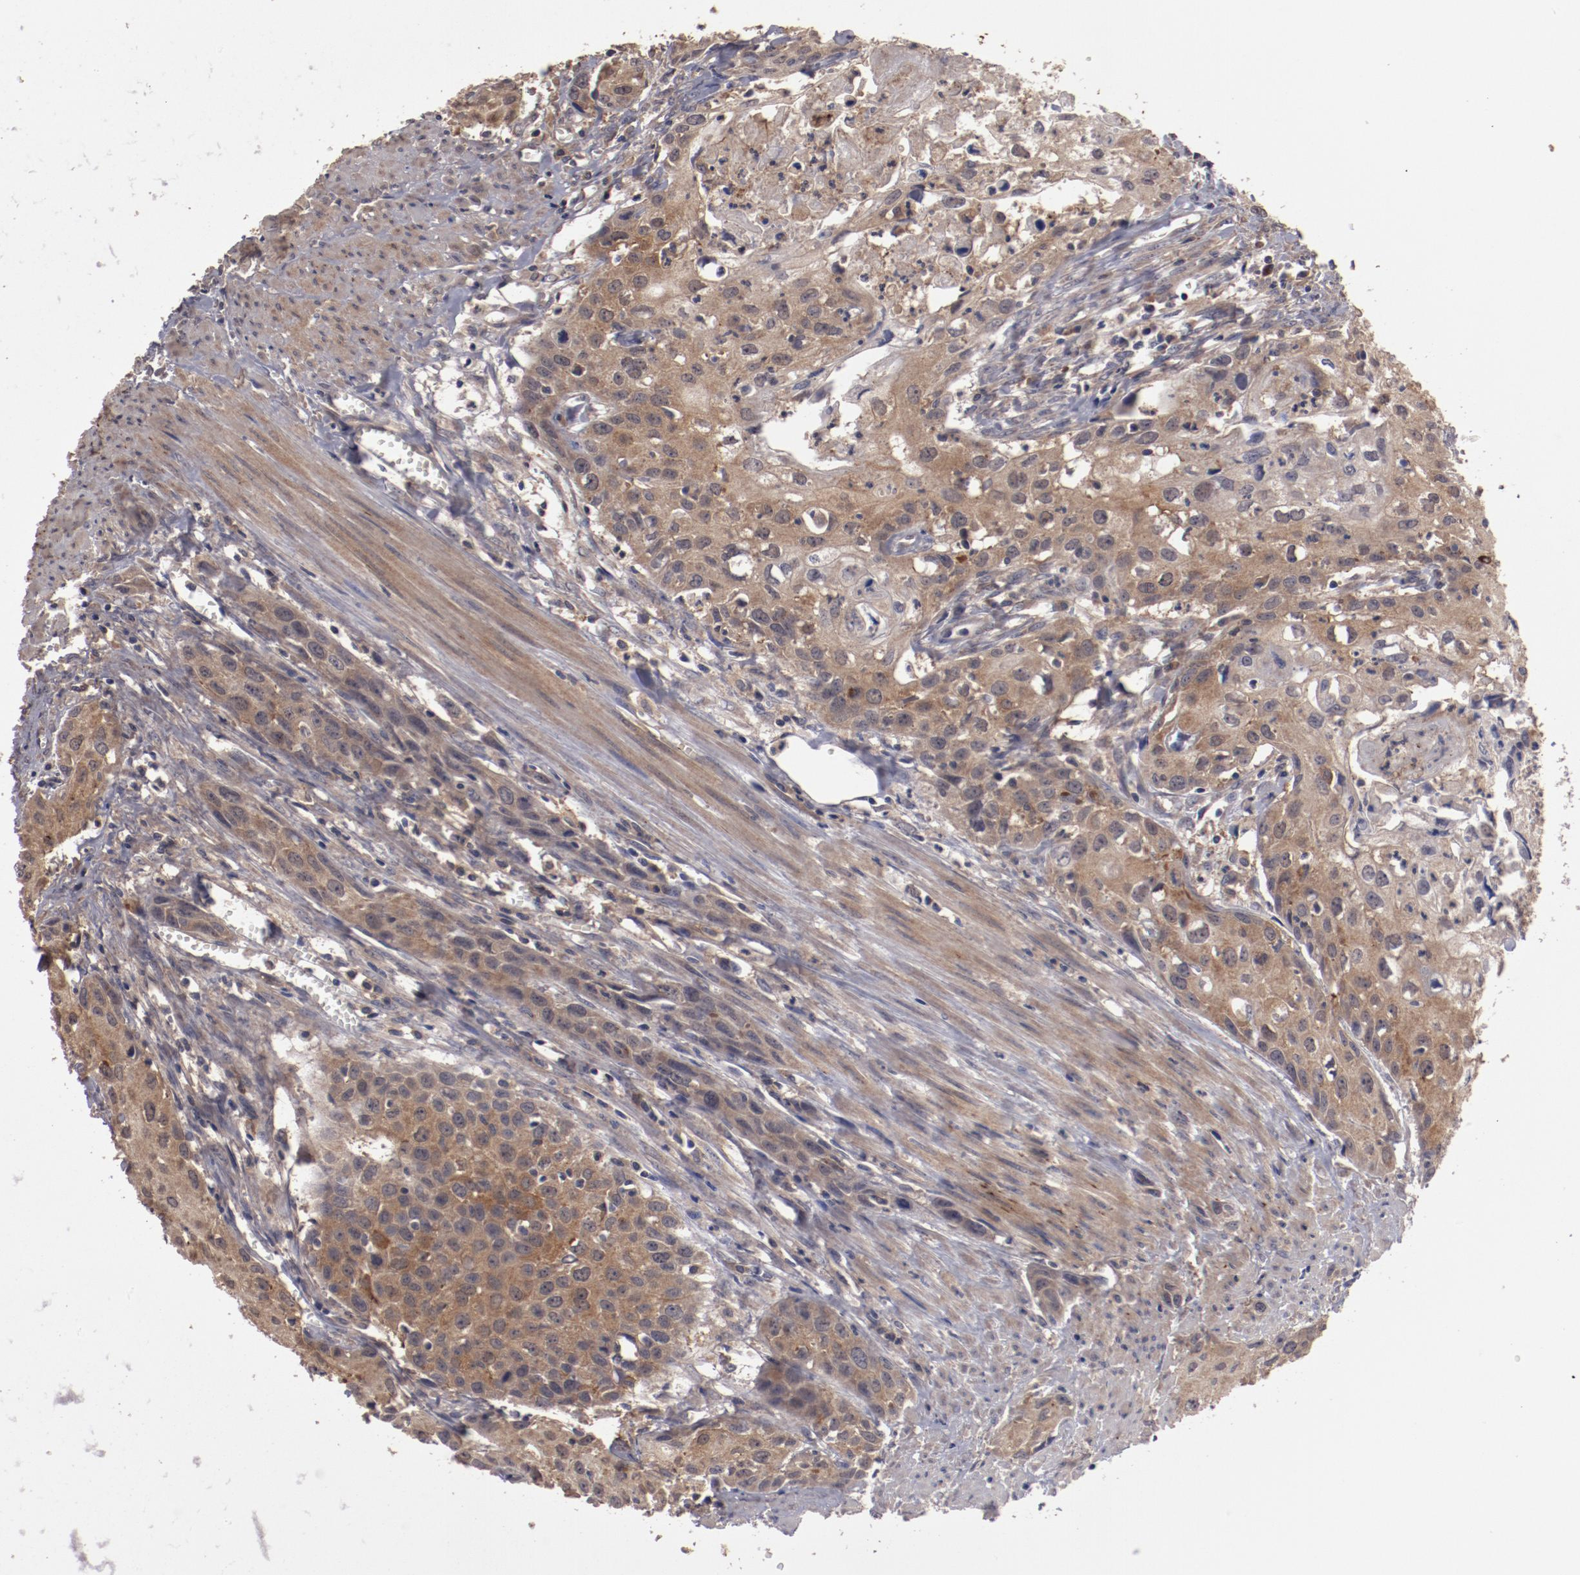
{"staining": {"intensity": "moderate", "quantity": ">75%", "location": "cytoplasmic/membranous"}, "tissue": "urothelial cancer", "cell_type": "Tumor cells", "image_type": "cancer", "snomed": [{"axis": "morphology", "description": "Urothelial carcinoma, High grade"}, {"axis": "topography", "description": "Urinary bladder"}], "caption": "High-grade urothelial carcinoma stained with a protein marker reveals moderate staining in tumor cells.", "gene": "LRRC75B", "patient": {"sex": "male", "age": 54}}